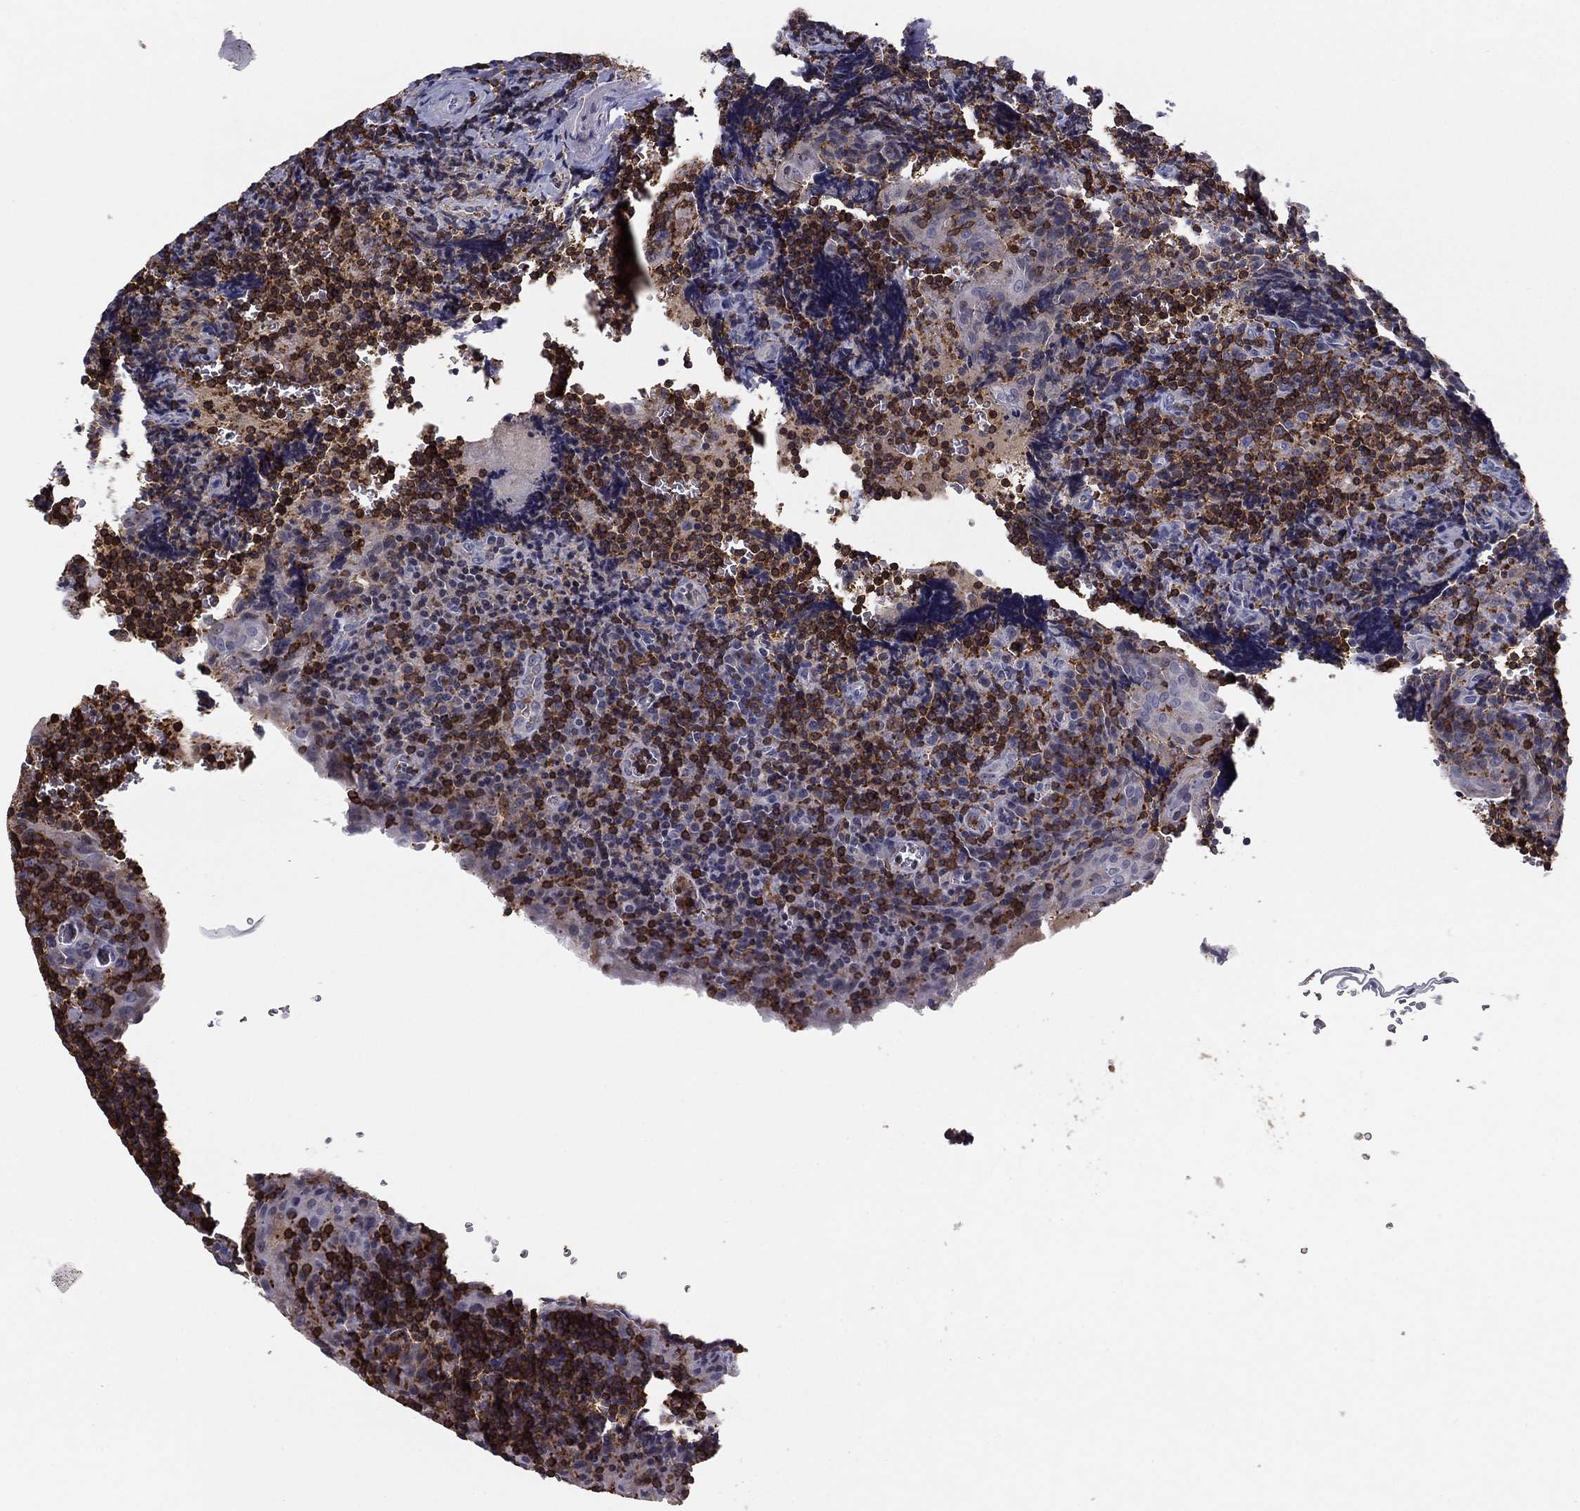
{"staining": {"intensity": "moderate", "quantity": ">75%", "location": "cytoplasmic/membranous"}, "tissue": "tonsil", "cell_type": "Germinal center cells", "image_type": "normal", "snomed": [{"axis": "morphology", "description": "Normal tissue, NOS"}, {"axis": "morphology", "description": "Inflammation, NOS"}, {"axis": "topography", "description": "Tonsil"}], "caption": "Tonsil stained for a protein reveals moderate cytoplasmic/membranous positivity in germinal center cells.", "gene": "ARHGAP27", "patient": {"sex": "female", "age": 31}}